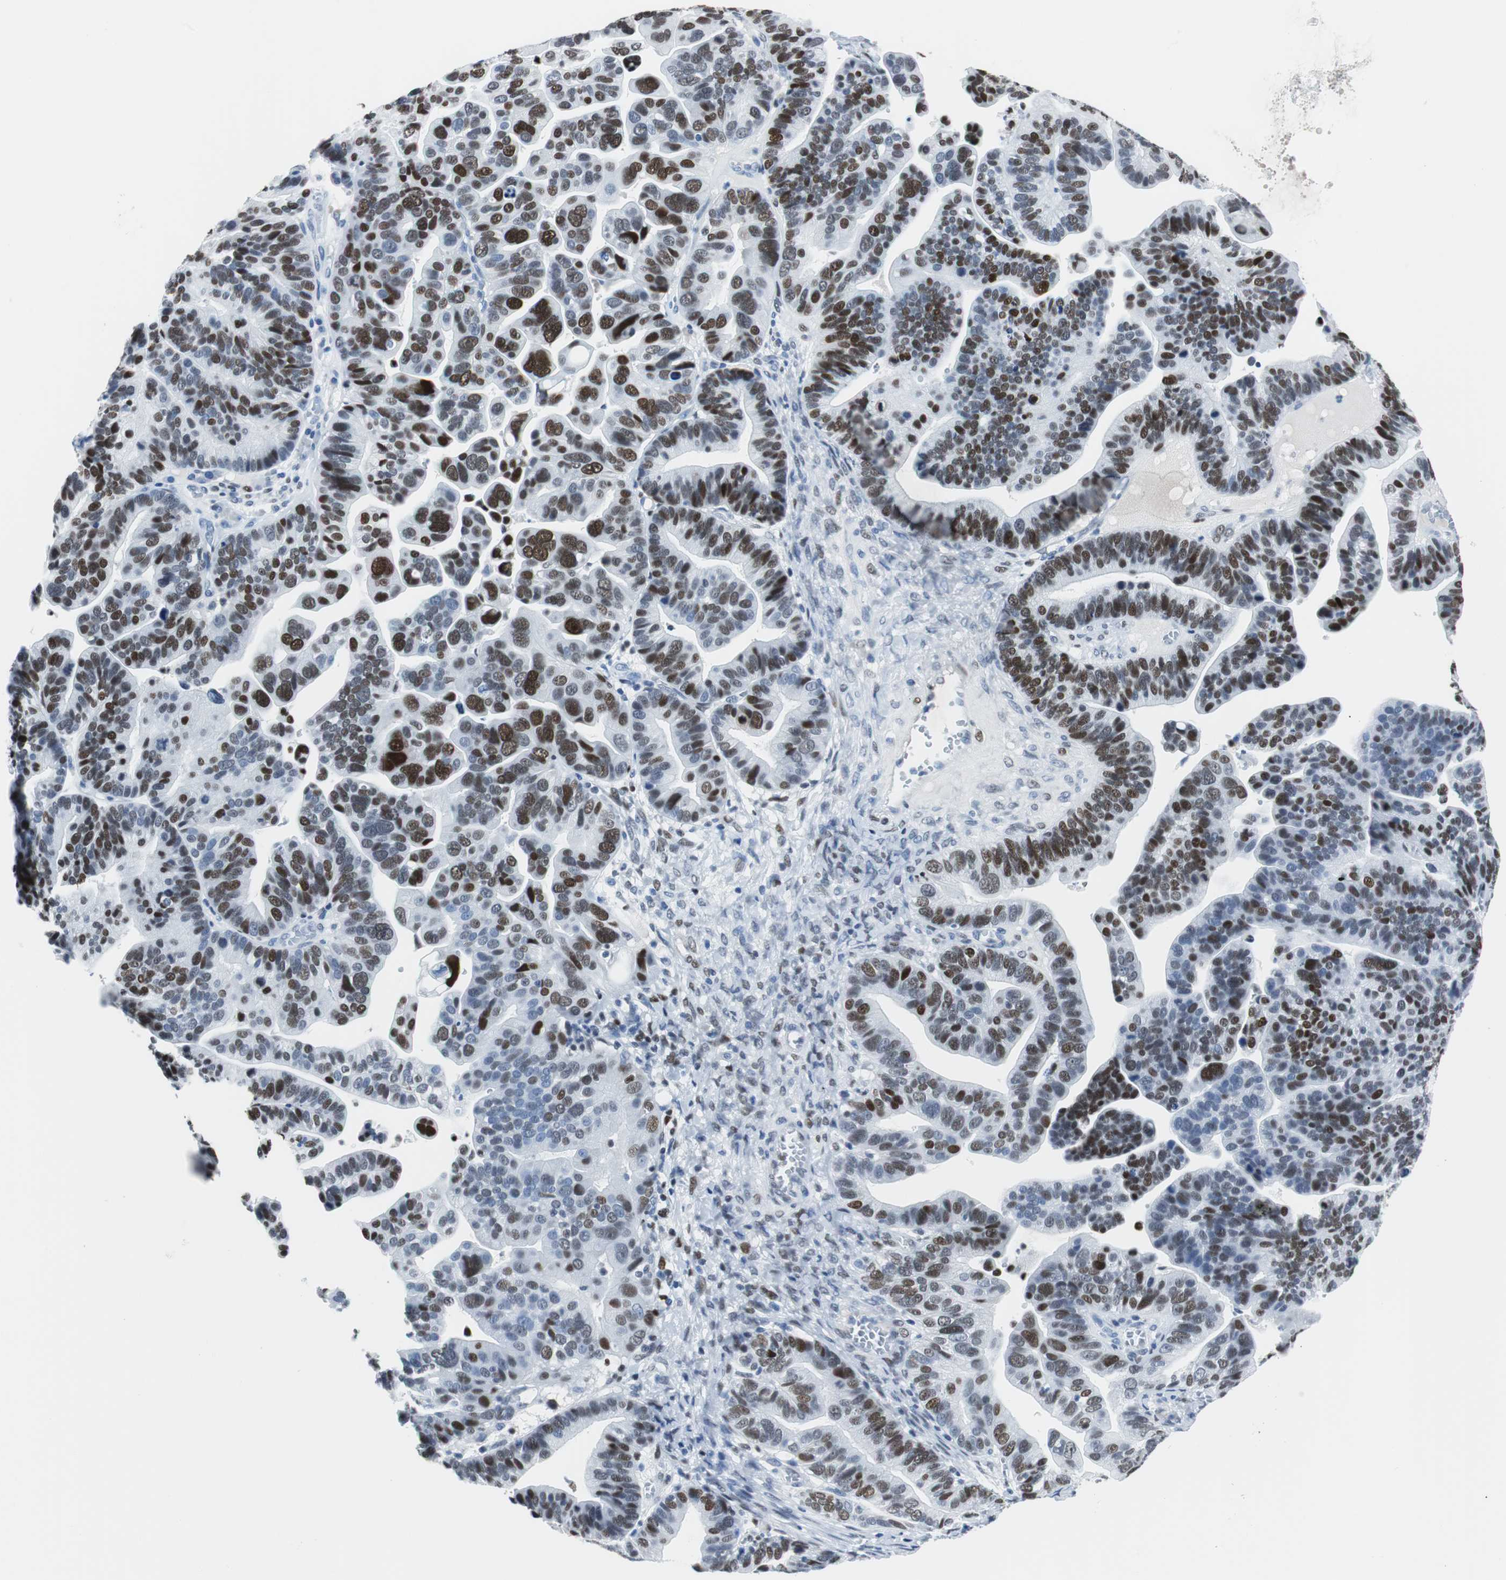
{"staining": {"intensity": "strong", "quantity": ">75%", "location": "nuclear"}, "tissue": "ovarian cancer", "cell_type": "Tumor cells", "image_type": "cancer", "snomed": [{"axis": "morphology", "description": "Cystadenocarcinoma, serous, NOS"}, {"axis": "topography", "description": "Ovary"}], "caption": "Immunohistochemical staining of human ovarian cancer displays high levels of strong nuclear protein staining in about >75% of tumor cells.", "gene": "JUN", "patient": {"sex": "female", "age": 56}}